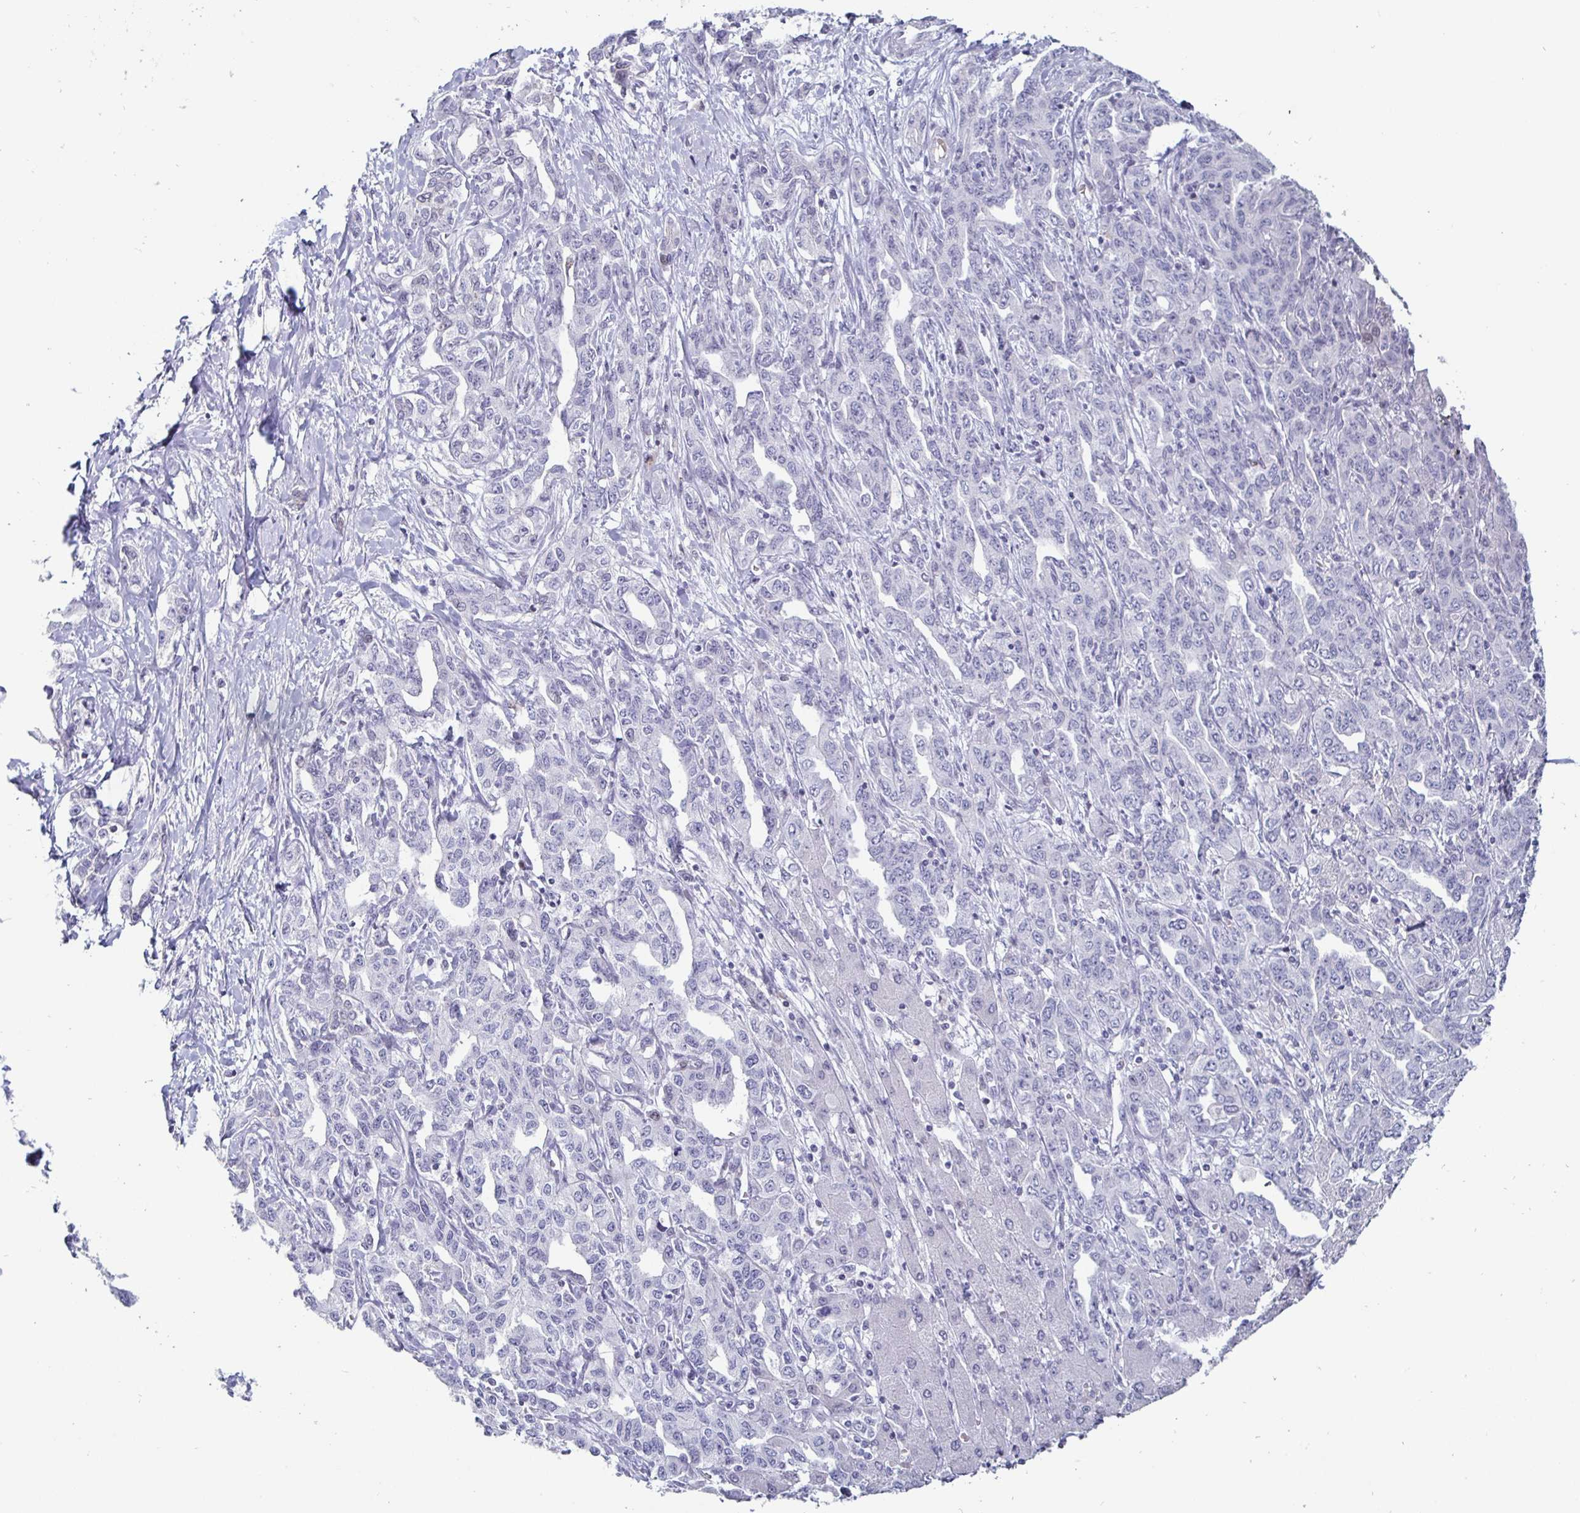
{"staining": {"intensity": "negative", "quantity": "none", "location": "none"}, "tissue": "liver cancer", "cell_type": "Tumor cells", "image_type": "cancer", "snomed": [{"axis": "morphology", "description": "Cholangiocarcinoma"}, {"axis": "topography", "description": "Liver"}], "caption": "Cholangiocarcinoma (liver) stained for a protein using immunohistochemistry (IHC) demonstrates no staining tumor cells.", "gene": "OOSP2", "patient": {"sex": "male", "age": 59}}